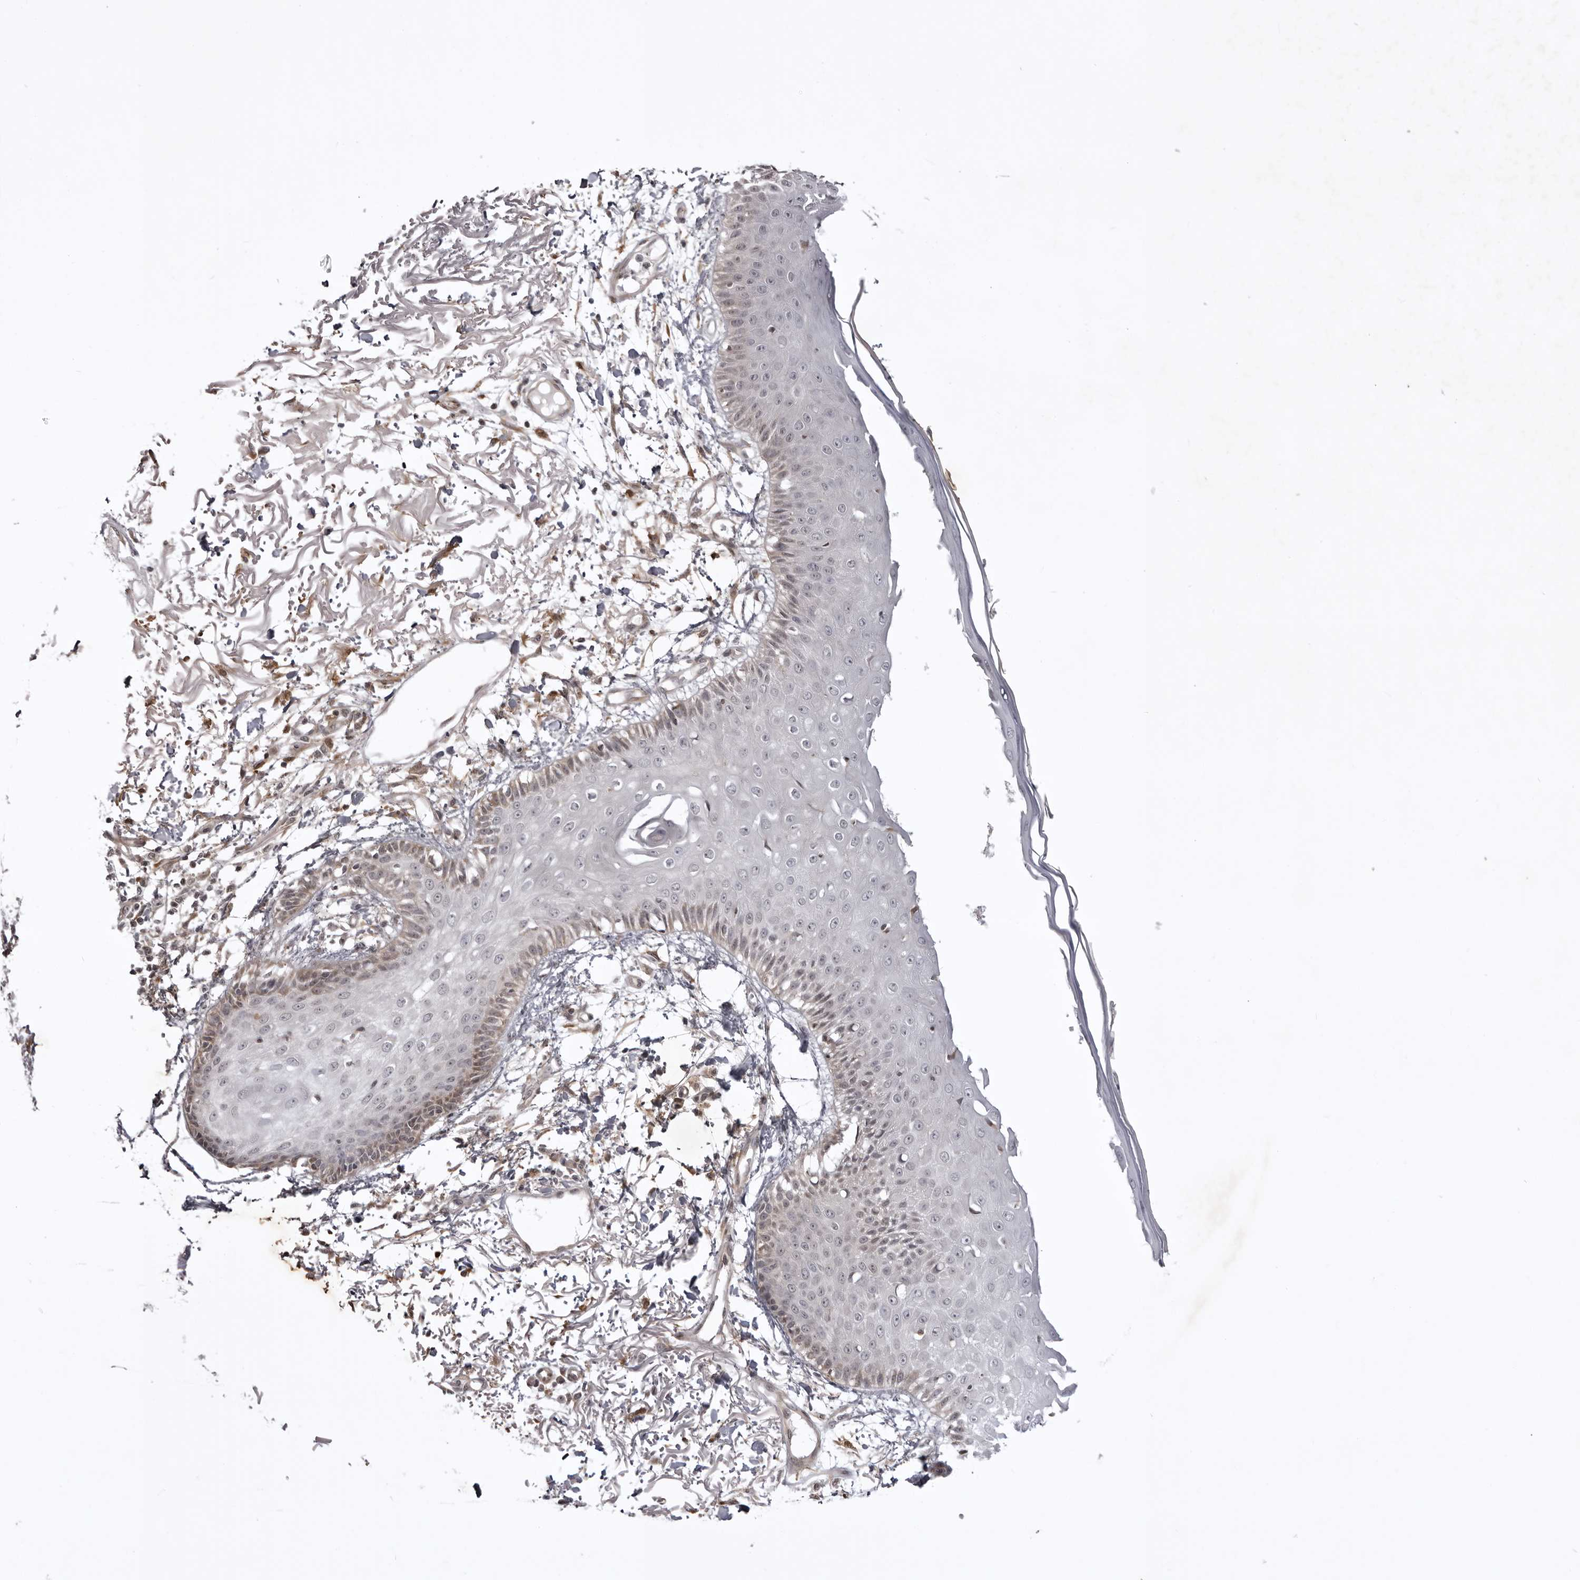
{"staining": {"intensity": "moderate", "quantity": ">75%", "location": "cytoplasmic/membranous"}, "tissue": "skin", "cell_type": "Fibroblasts", "image_type": "normal", "snomed": [{"axis": "morphology", "description": "Normal tissue, NOS"}, {"axis": "morphology", "description": "Squamous cell carcinoma, NOS"}, {"axis": "topography", "description": "Skin"}, {"axis": "topography", "description": "Peripheral nerve tissue"}], "caption": "Skin stained with immunohistochemistry (IHC) reveals moderate cytoplasmic/membranous staining in approximately >75% of fibroblasts.", "gene": "USP43", "patient": {"sex": "male", "age": 83}}